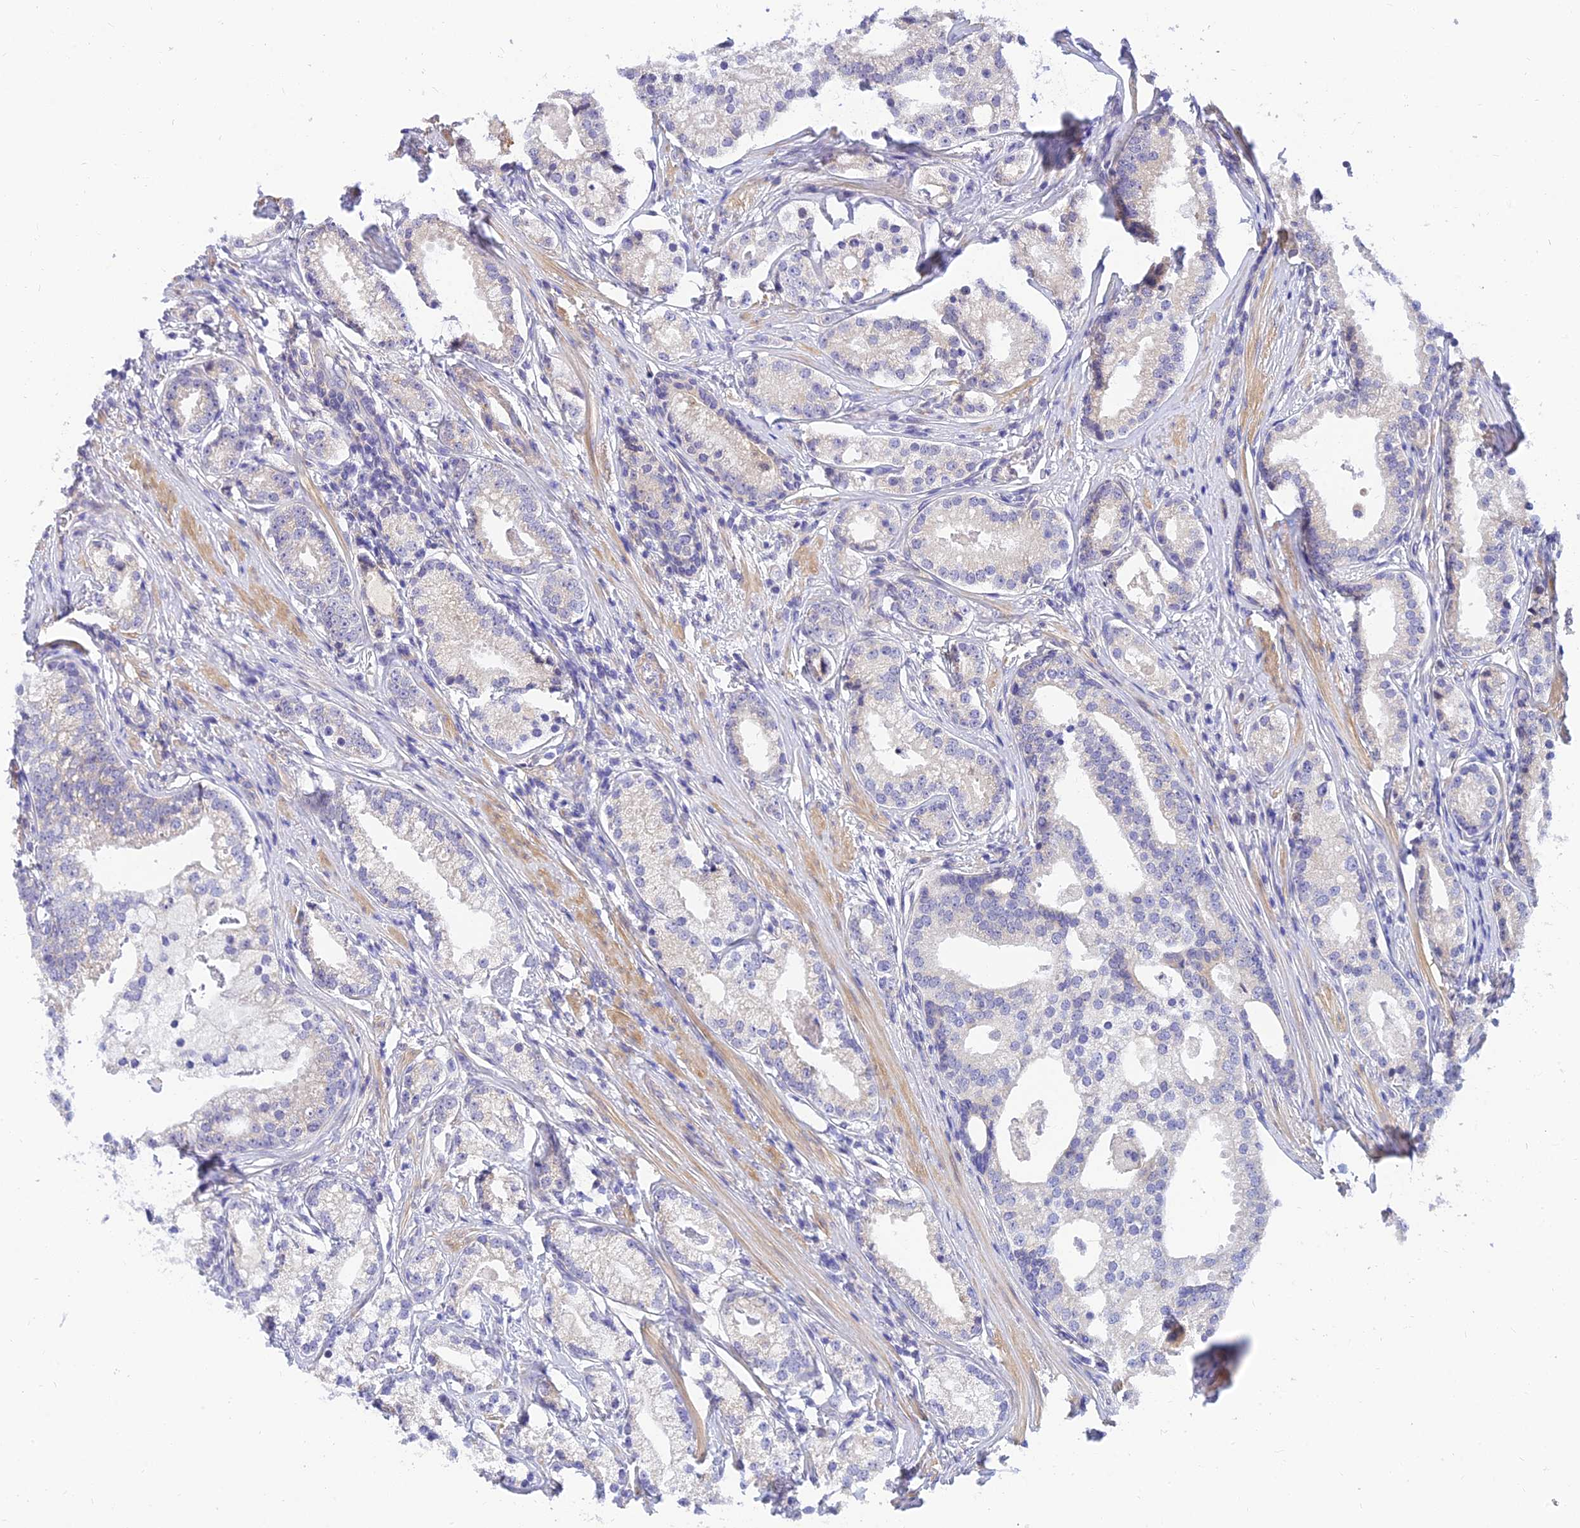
{"staining": {"intensity": "negative", "quantity": "none", "location": "none"}, "tissue": "prostate cancer", "cell_type": "Tumor cells", "image_type": "cancer", "snomed": [{"axis": "morphology", "description": "Adenocarcinoma, High grade"}, {"axis": "topography", "description": "Prostate"}], "caption": "Human adenocarcinoma (high-grade) (prostate) stained for a protein using immunohistochemistry shows no expression in tumor cells.", "gene": "ANKS4B", "patient": {"sex": "male", "age": 69}}